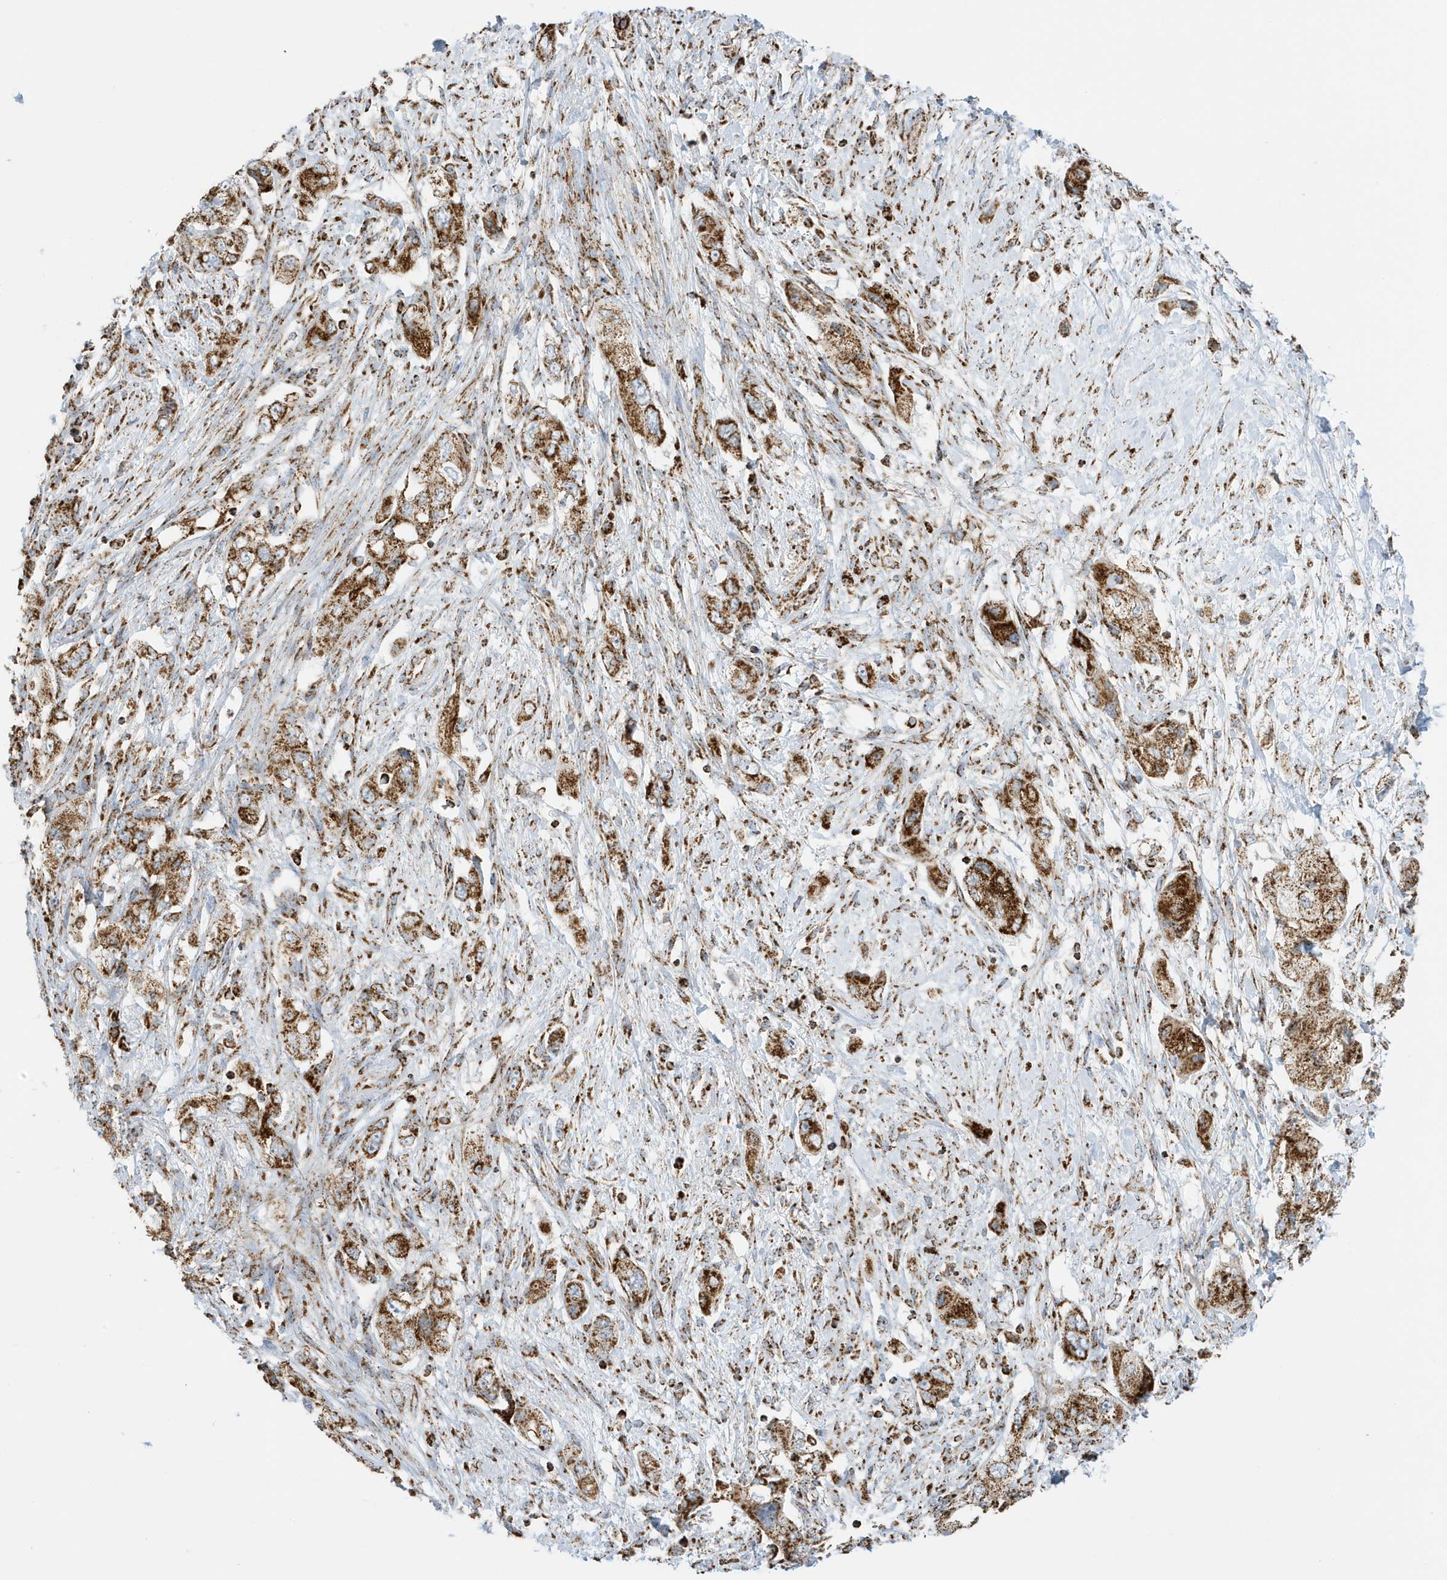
{"staining": {"intensity": "strong", "quantity": ">75%", "location": "cytoplasmic/membranous"}, "tissue": "pancreatic cancer", "cell_type": "Tumor cells", "image_type": "cancer", "snomed": [{"axis": "morphology", "description": "Adenocarcinoma, NOS"}, {"axis": "topography", "description": "Pancreas"}], "caption": "High-magnification brightfield microscopy of pancreatic cancer (adenocarcinoma) stained with DAB (3,3'-diaminobenzidine) (brown) and counterstained with hematoxylin (blue). tumor cells exhibit strong cytoplasmic/membranous staining is seen in approximately>75% of cells.", "gene": "ATP5ME", "patient": {"sex": "female", "age": 73}}